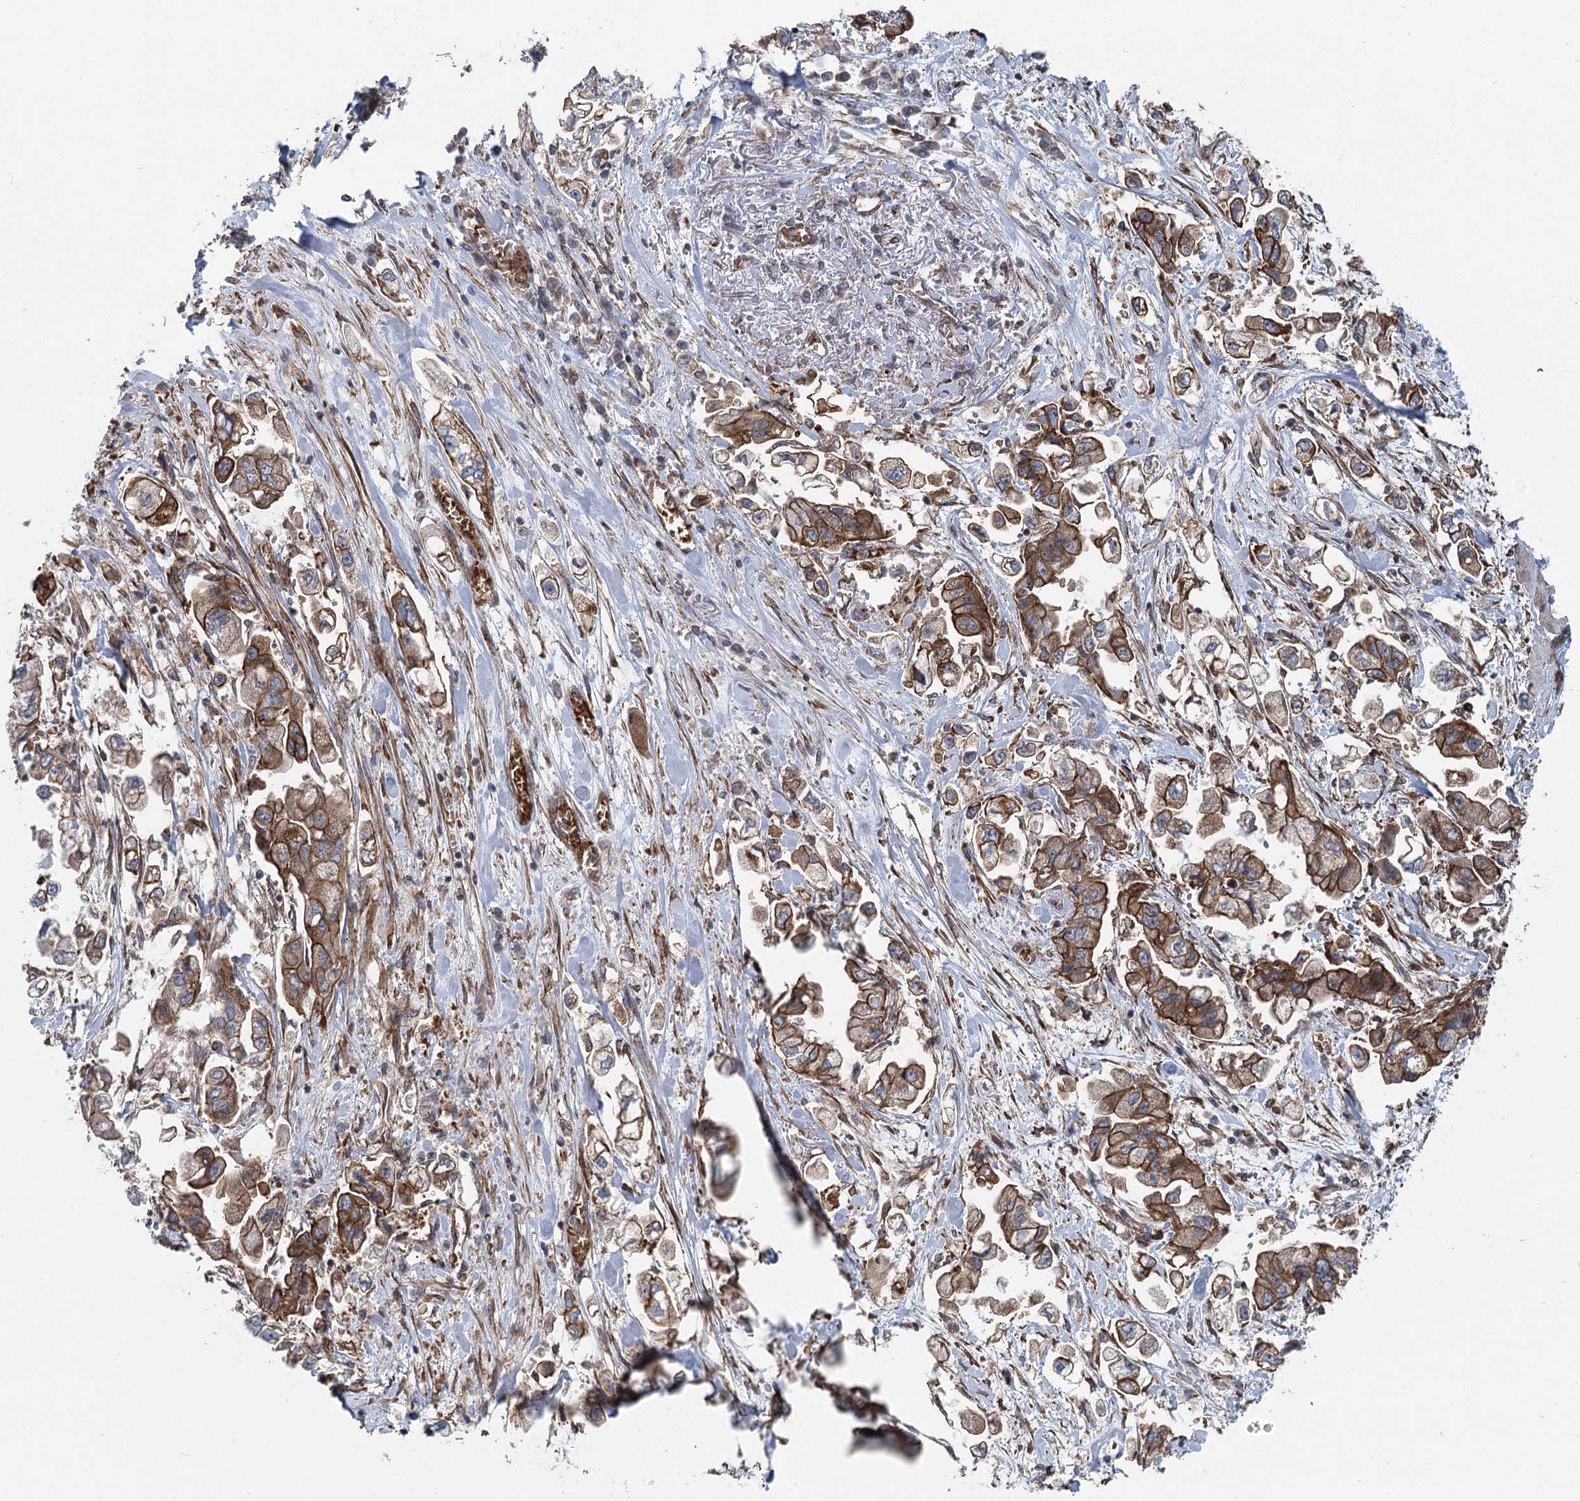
{"staining": {"intensity": "strong", "quantity": ">75%", "location": "cytoplasmic/membranous"}, "tissue": "stomach cancer", "cell_type": "Tumor cells", "image_type": "cancer", "snomed": [{"axis": "morphology", "description": "Adenocarcinoma, NOS"}, {"axis": "topography", "description": "Stomach"}], "caption": "The immunohistochemical stain shows strong cytoplasmic/membranous staining in tumor cells of stomach cancer (adenocarcinoma) tissue.", "gene": "IQSEC1", "patient": {"sex": "male", "age": 62}}